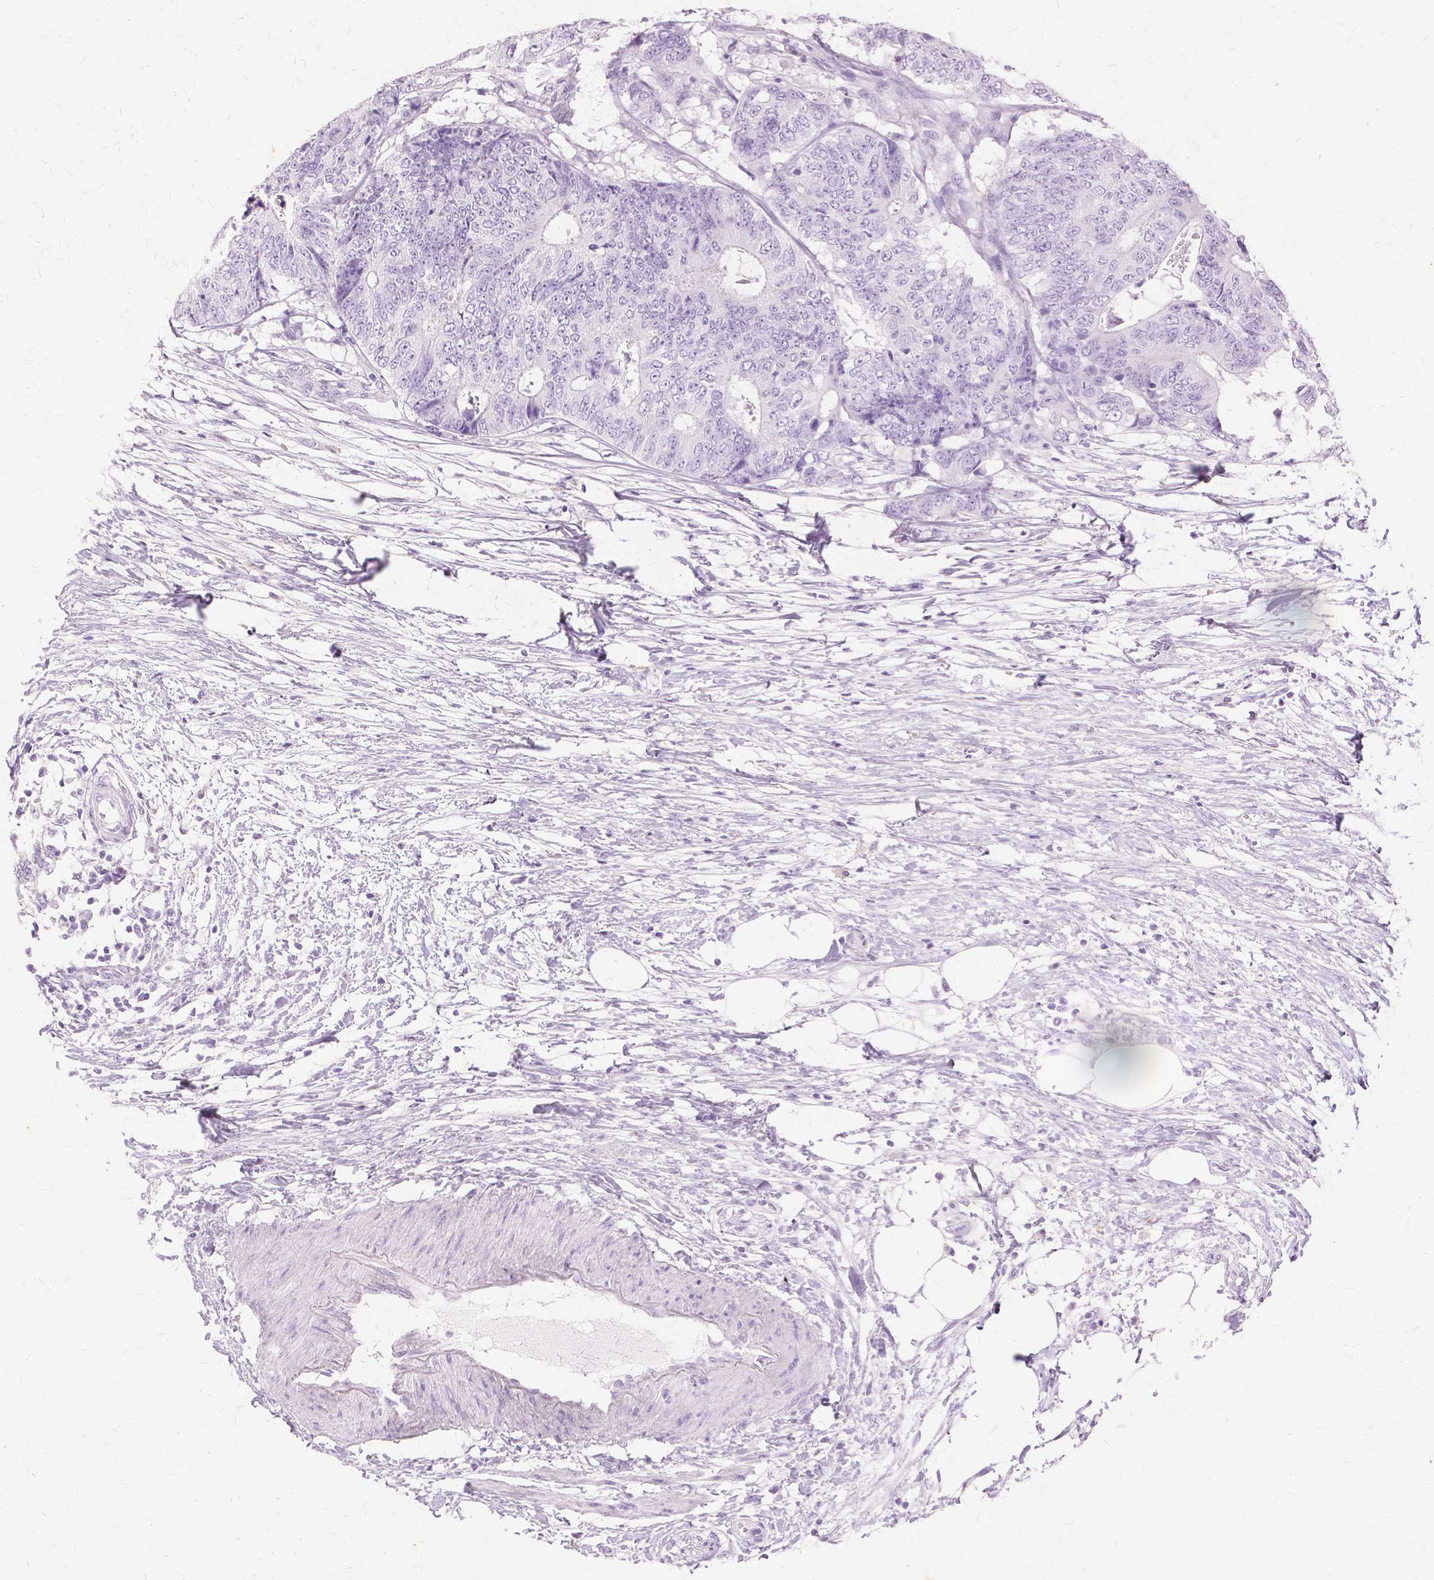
{"staining": {"intensity": "negative", "quantity": "none", "location": "none"}, "tissue": "colorectal cancer", "cell_type": "Tumor cells", "image_type": "cancer", "snomed": [{"axis": "morphology", "description": "Adenocarcinoma, NOS"}, {"axis": "topography", "description": "Colon"}], "caption": "Tumor cells show no significant protein positivity in colorectal cancer (adenocarcinoma). The staining was performed using DAB to visualize the protein expression in brown, while the nuclei were stained in blue with hematoxylin (Magnification: 20x).", "gene": "TGM1", "patient": {"sex": "female", "age": 48}}